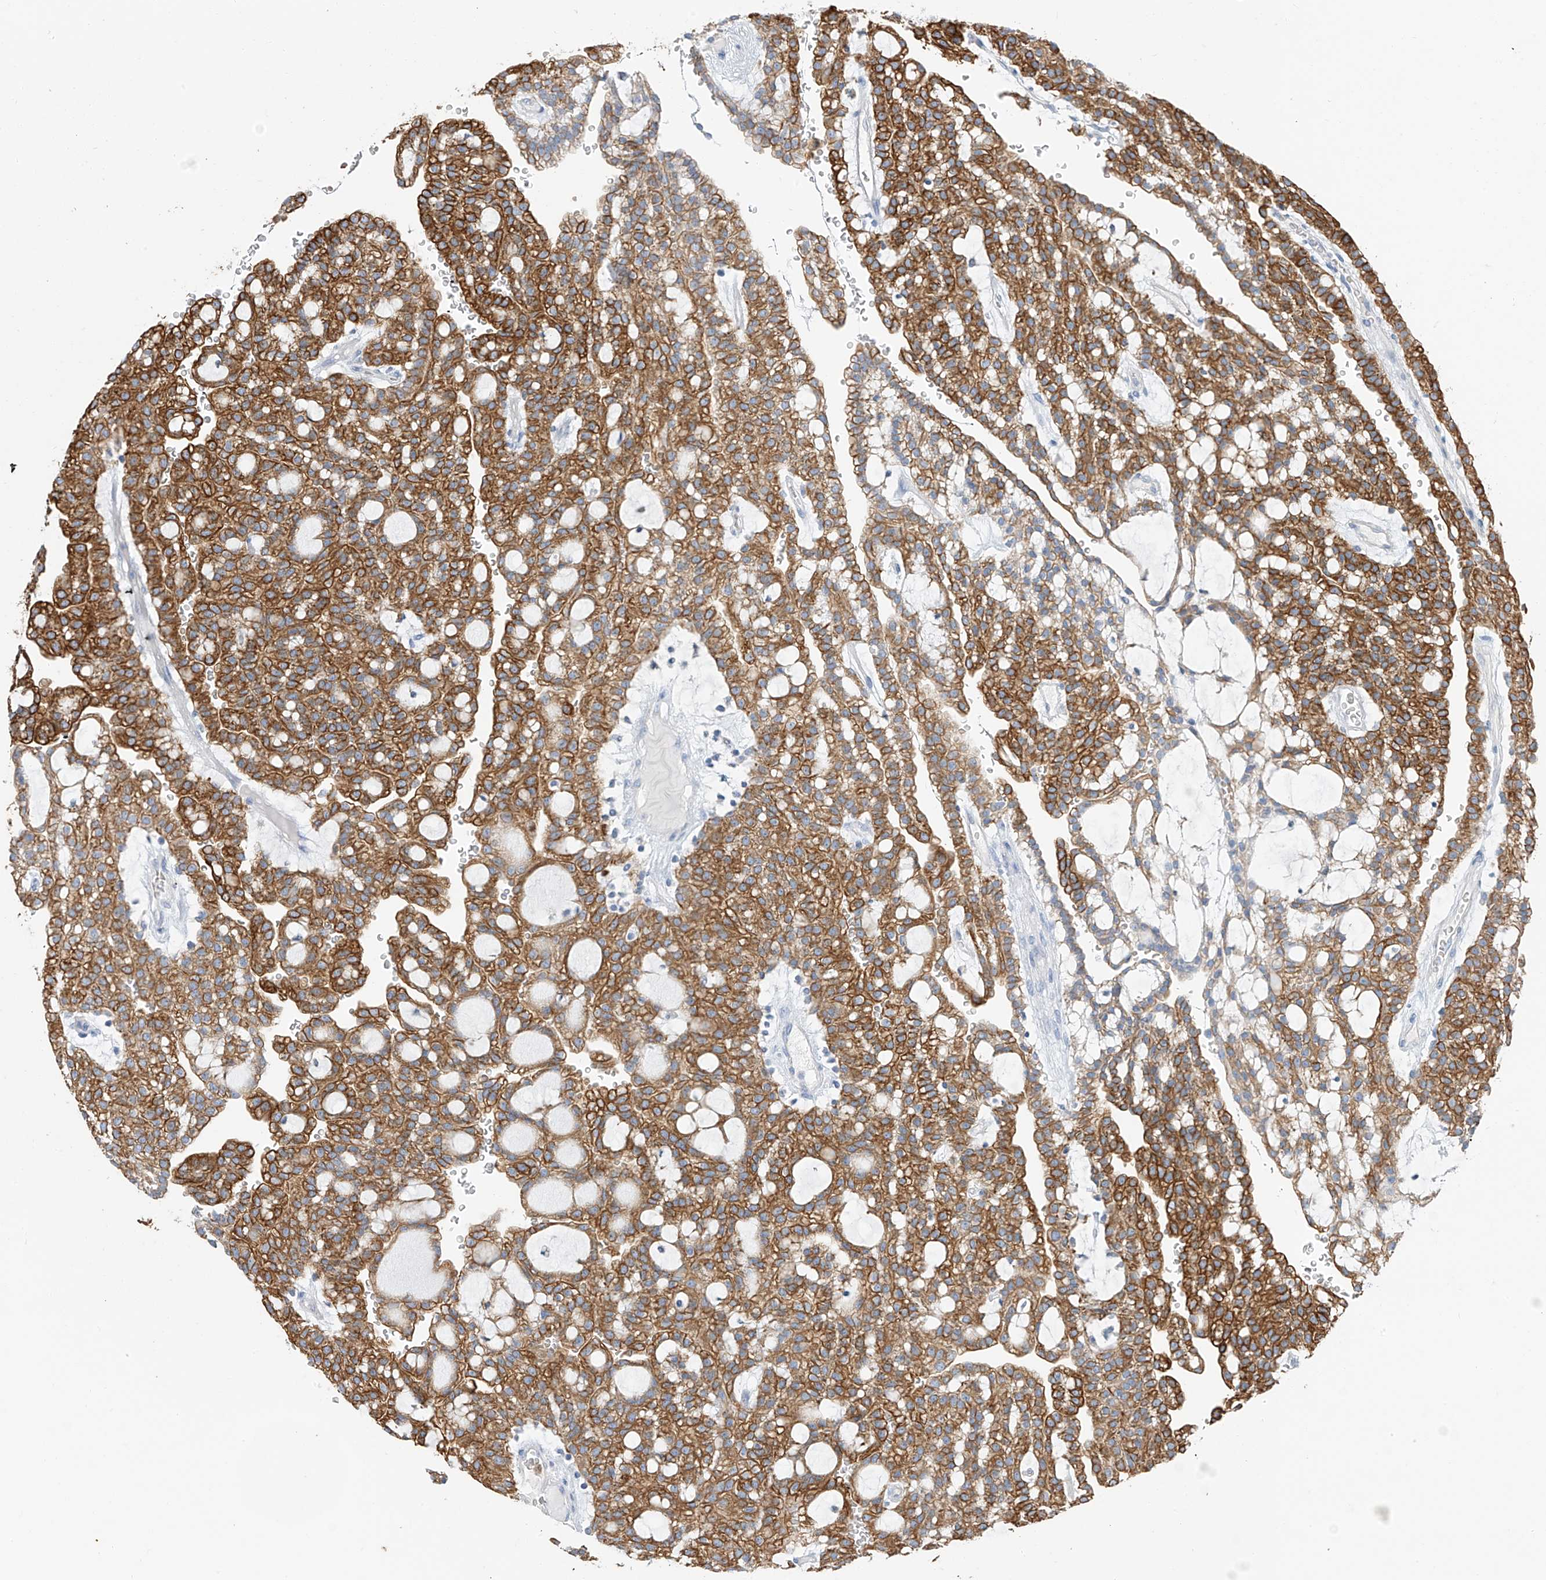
{"staining": {"intensity": "moderate", "quantity": ">75%", "location": "cytoplasmic/membranous"}, "tissue": "renal cancer", "cell_type": "Tumor cells", "image_type": "cancer", "snomed": [{"axis": "morphology", "description": "Adenocarcinoma, NOS"}, {"axis": "topography", "description": "Kidney"}], "caption": "The micrograph displays staining of renal cancer (adenocarcinoma), revealing moderate cytoplasmic/membranous protein expression (brown color) within tumor cells.", "gene": "PAFAH1B3", "patient": {"sex": "male", "age": 63}}